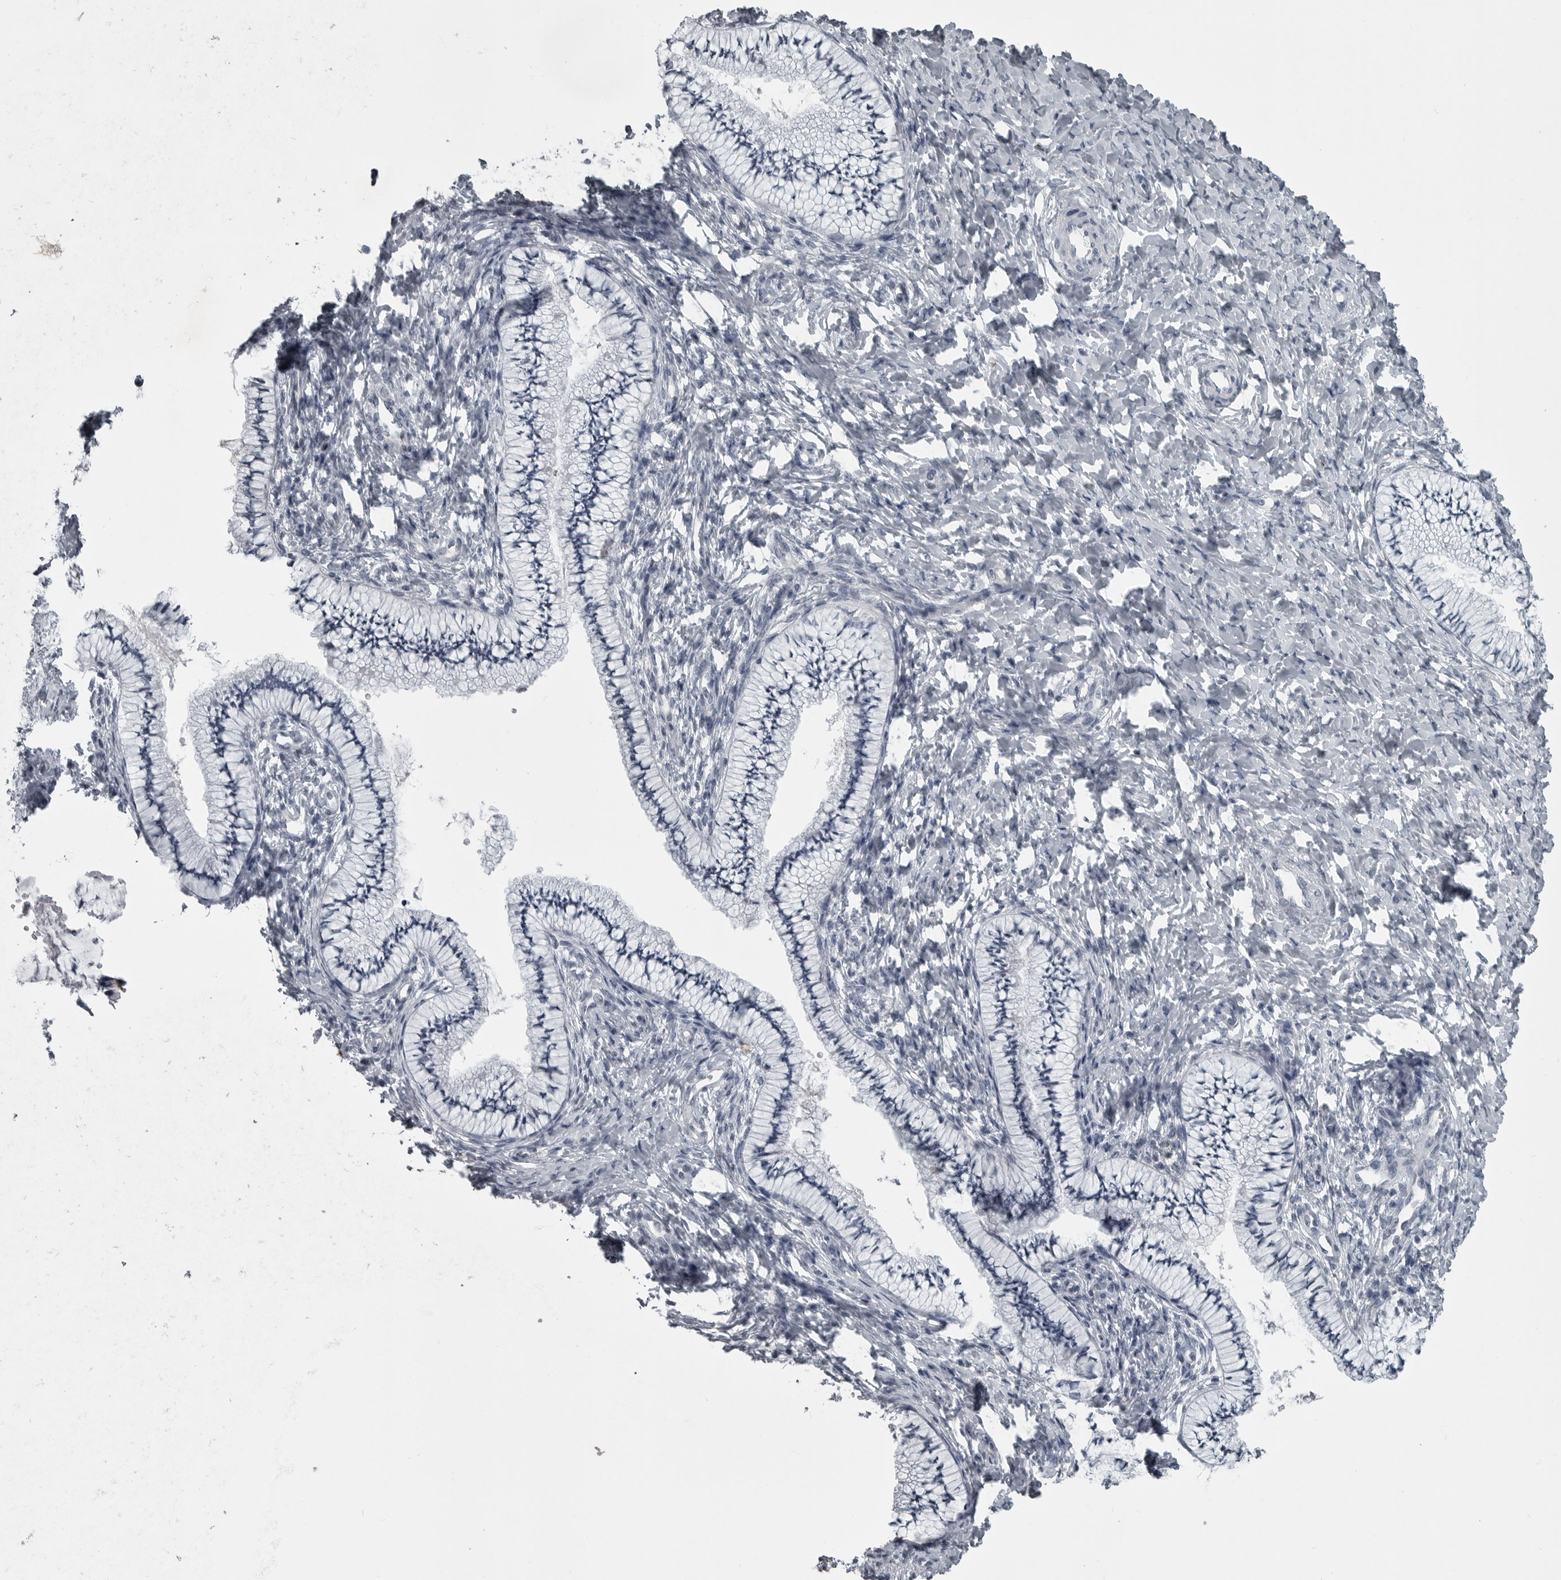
{"staining": {"intensity": "negative", "quantity": "none", "location": "none"}, "tissue": "cervix", "cell_type": "Glandular cells", "image_type": "normal", "snomed": [{"axis": "morphology", "description": "Normal tissue, NOS"}, {"axis": "topography", "description": "Cervix"}], "caption": "Micrograph shows no protein positivity in glandular cells of unremarkable cervix. (Brightfield microscopy of DAB (3,3'-diaminobenzidine) IHC at high magnification).", "gene": "LYSMD1", "patient": {"sex": "female", "age": 36}}